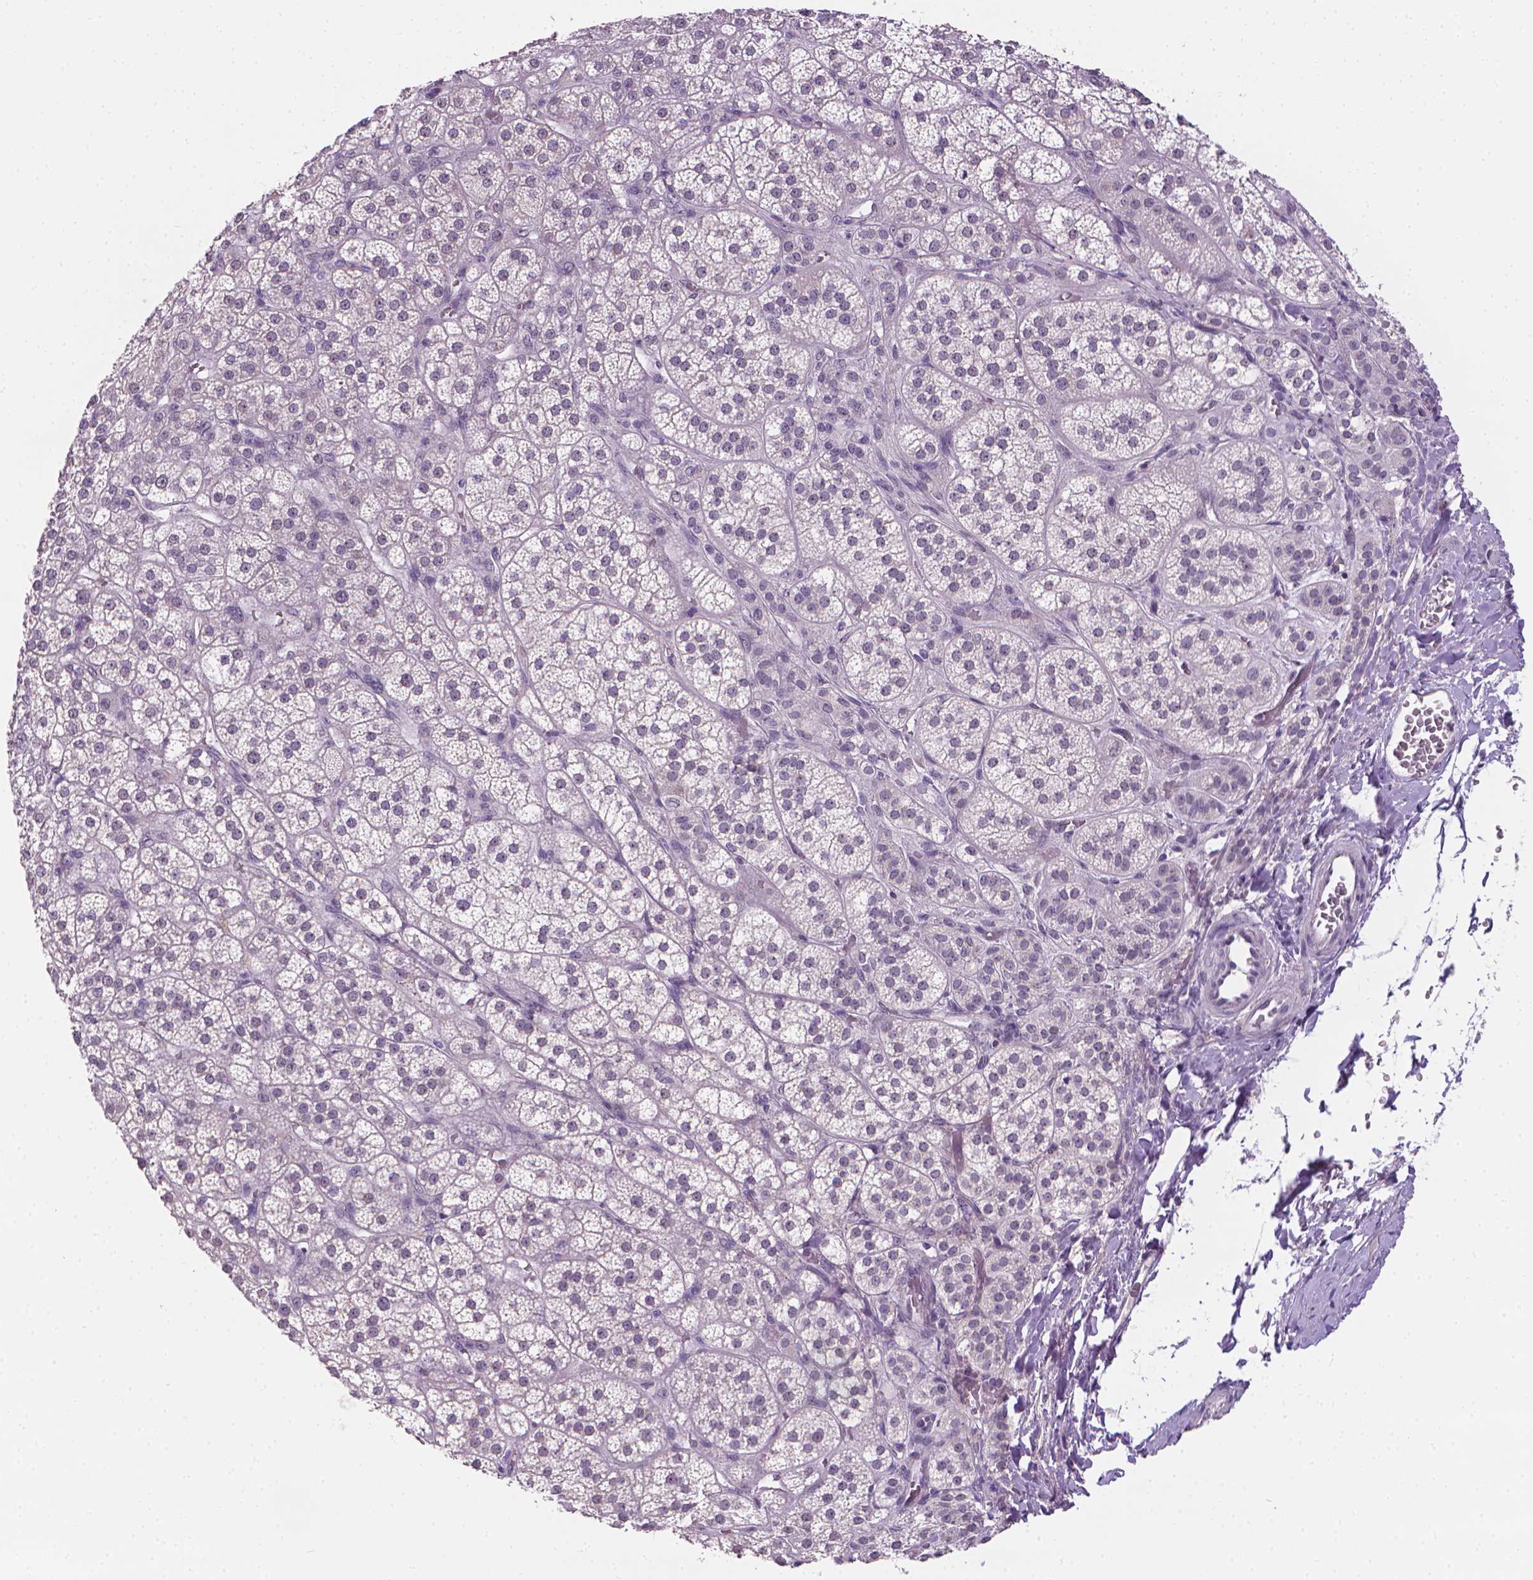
{"staining": {"intensity": "negative", "quantity": "none", "location": "none"}, "tissue": "adrenal gland", "cell_type": "Glandular cells", "image_type": "normal", "snomed": [{"axis": "morphology", "description": "Normal tissue, NOS"}, {"axis": "topography", "description": "Adrenal gland"}], "caption": "The histopathology image exhibits no significant expression in glandular cells of adrenal gland. Brightfield microscopy of immunohistochemistry (IHC) stained with DAB (brown) and hematoxylin (blue), captured at high magnification.", "gene": "NCAN", "patient": {"sex": "female", "age": 60}}